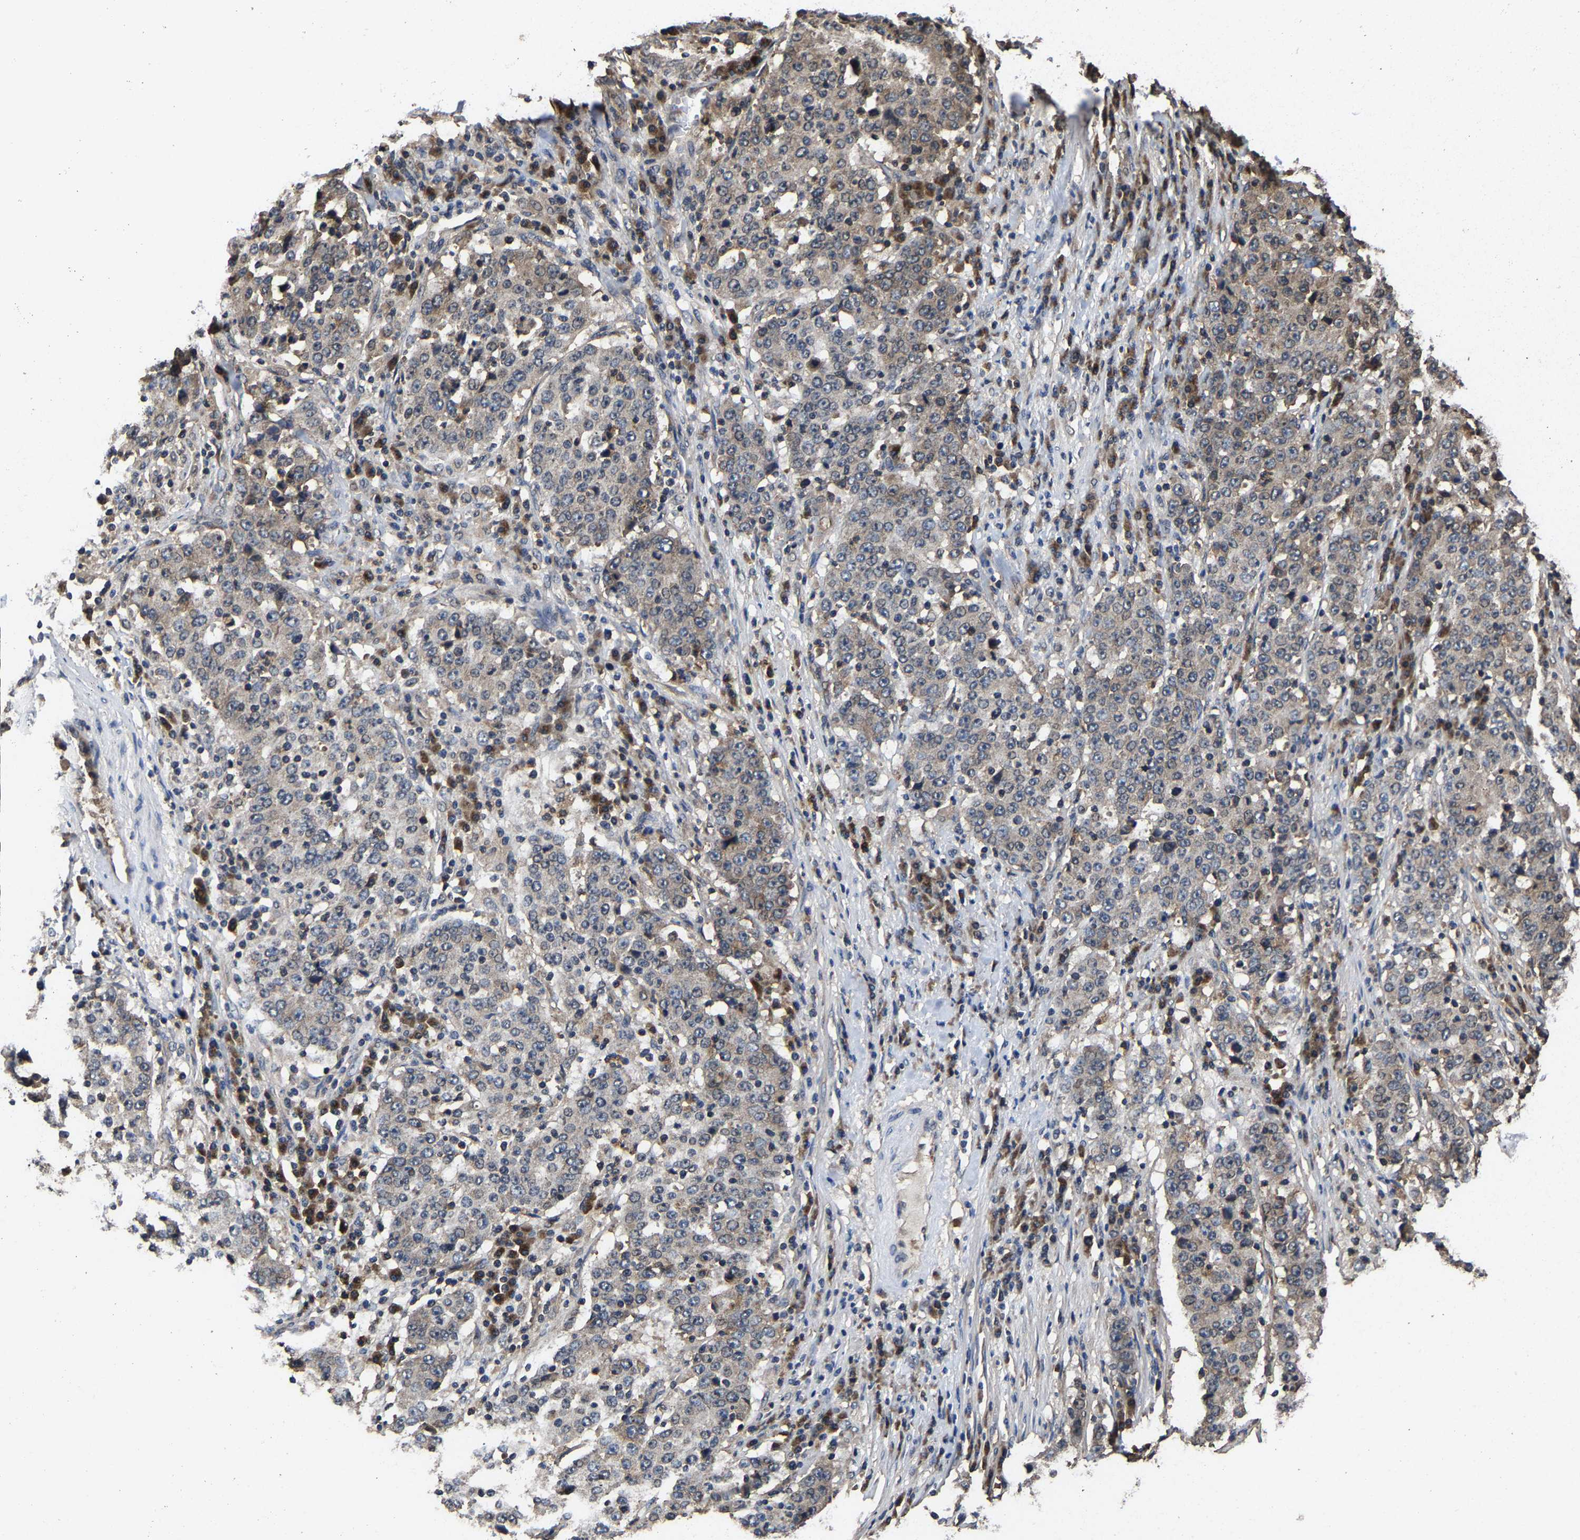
{"staining": {"intensity": "weak", "quantity": "25%-75%", "location": "cytoplasmic/membranous"}, "tissue": "stomach cancer", "cell_type": "Tumor cells", "image_type": "cancer", "snomed": [{"axis": "morphology", "description": "Adenocarcinoma, NOS"}, {"axis": "topography", "description": "Stomach"}], "caption": "Tumor cells demonstrate low levels of weak cytoplasmic/membranous expression in approximately 25%-75% of cells in adenocarcinoma (stomach).", "gene": "EBAG9", "patient": {"sex": "male", "age": 59}}